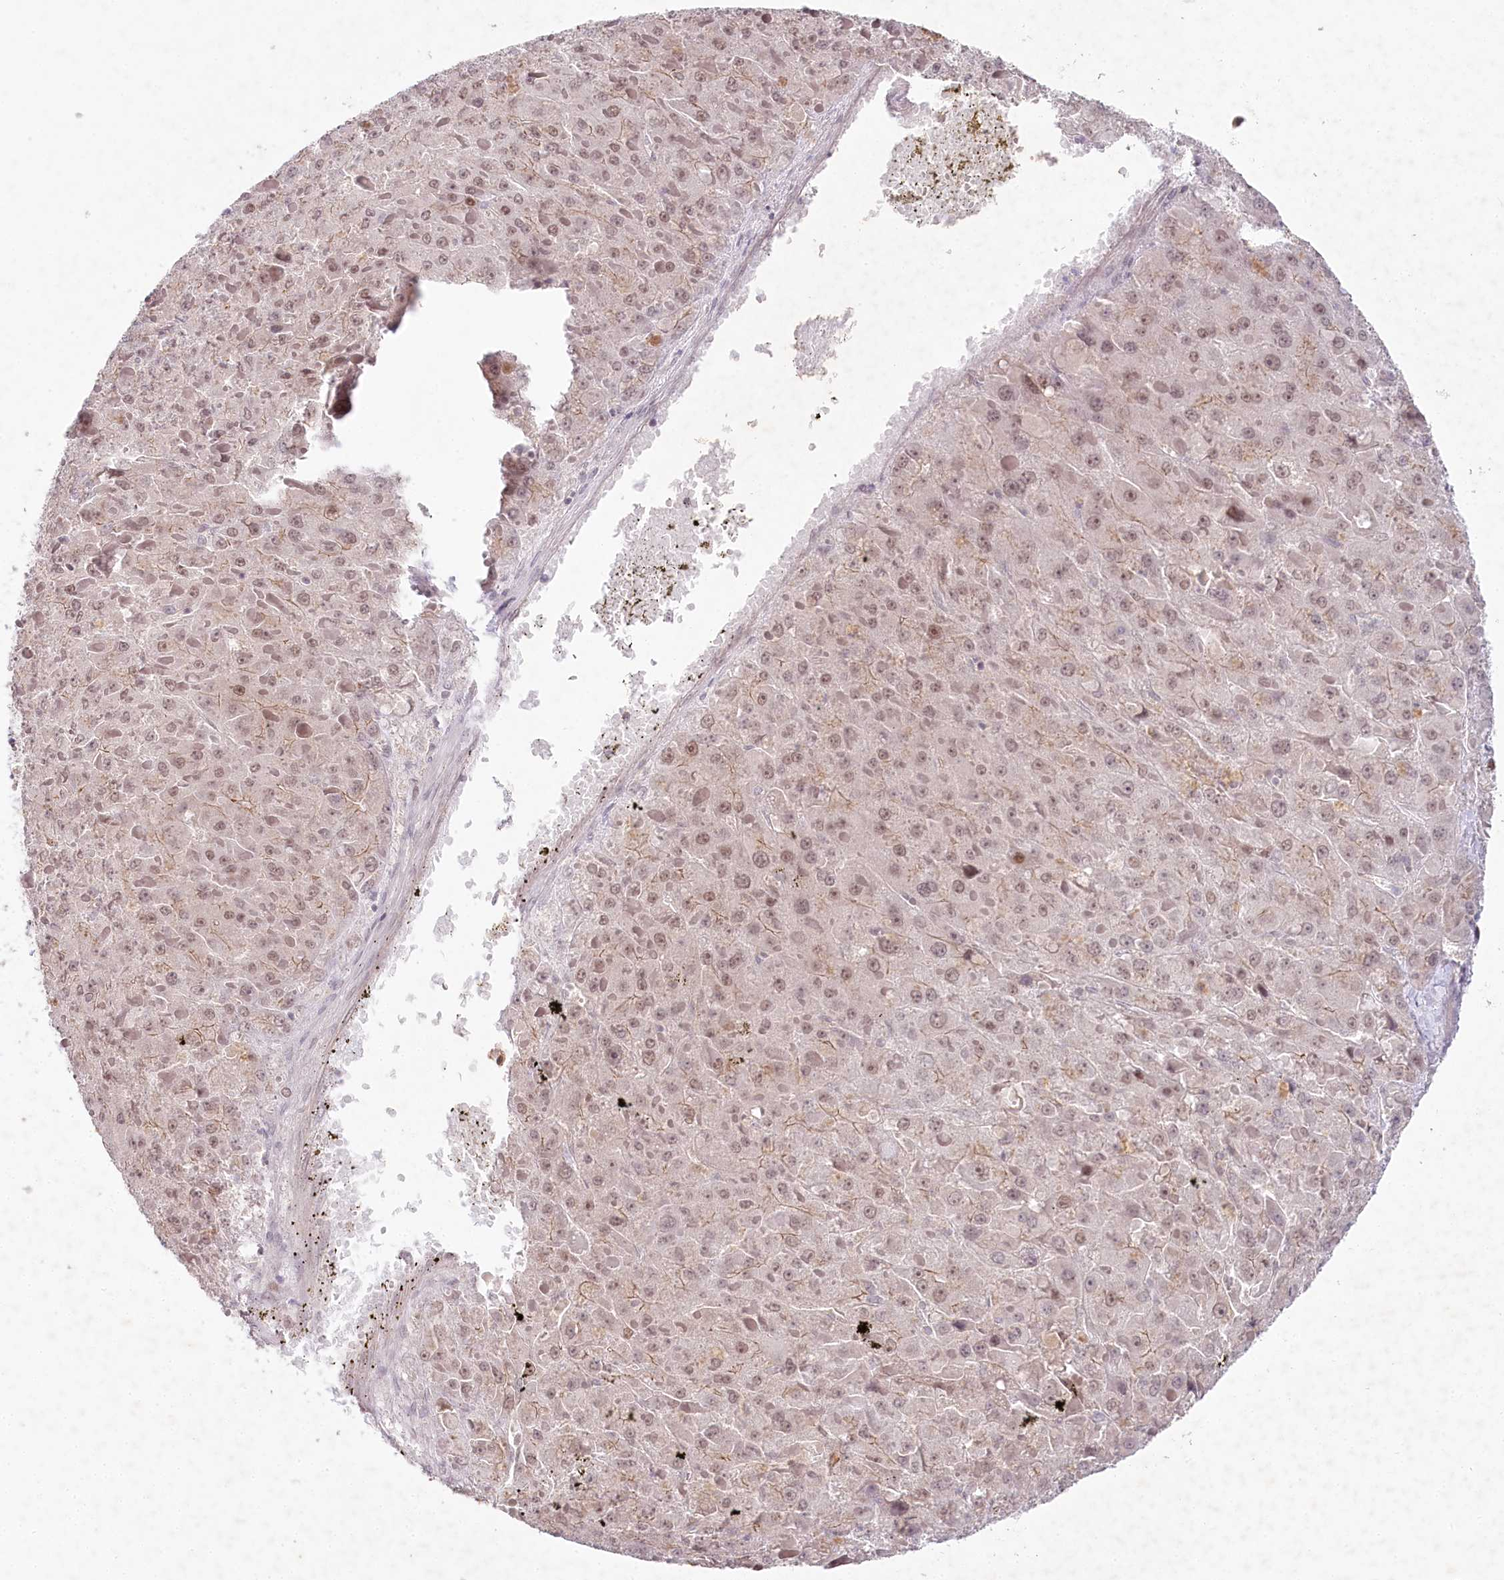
{"staining": {"intensity": "weak", "quantity": ">75%", "location": "nuclear"}, "tissue": "liver cancer", "cell_type": "Tumor cells", "image_type": "cancer", "snomed": [{"axis": "morphology", "description": "Carcinoma, Hepatocellular, NOS"}, {"axis": "topography", "description": "Liver"}], "caption": "DAB immunohistochemical staining of human hepatocellular carcinoma (liver) shows weak nuclear protein positivity in about >75% of tumor cells.", "gene": "AMTN", "patient": {"sex": "female", "age": 73}}